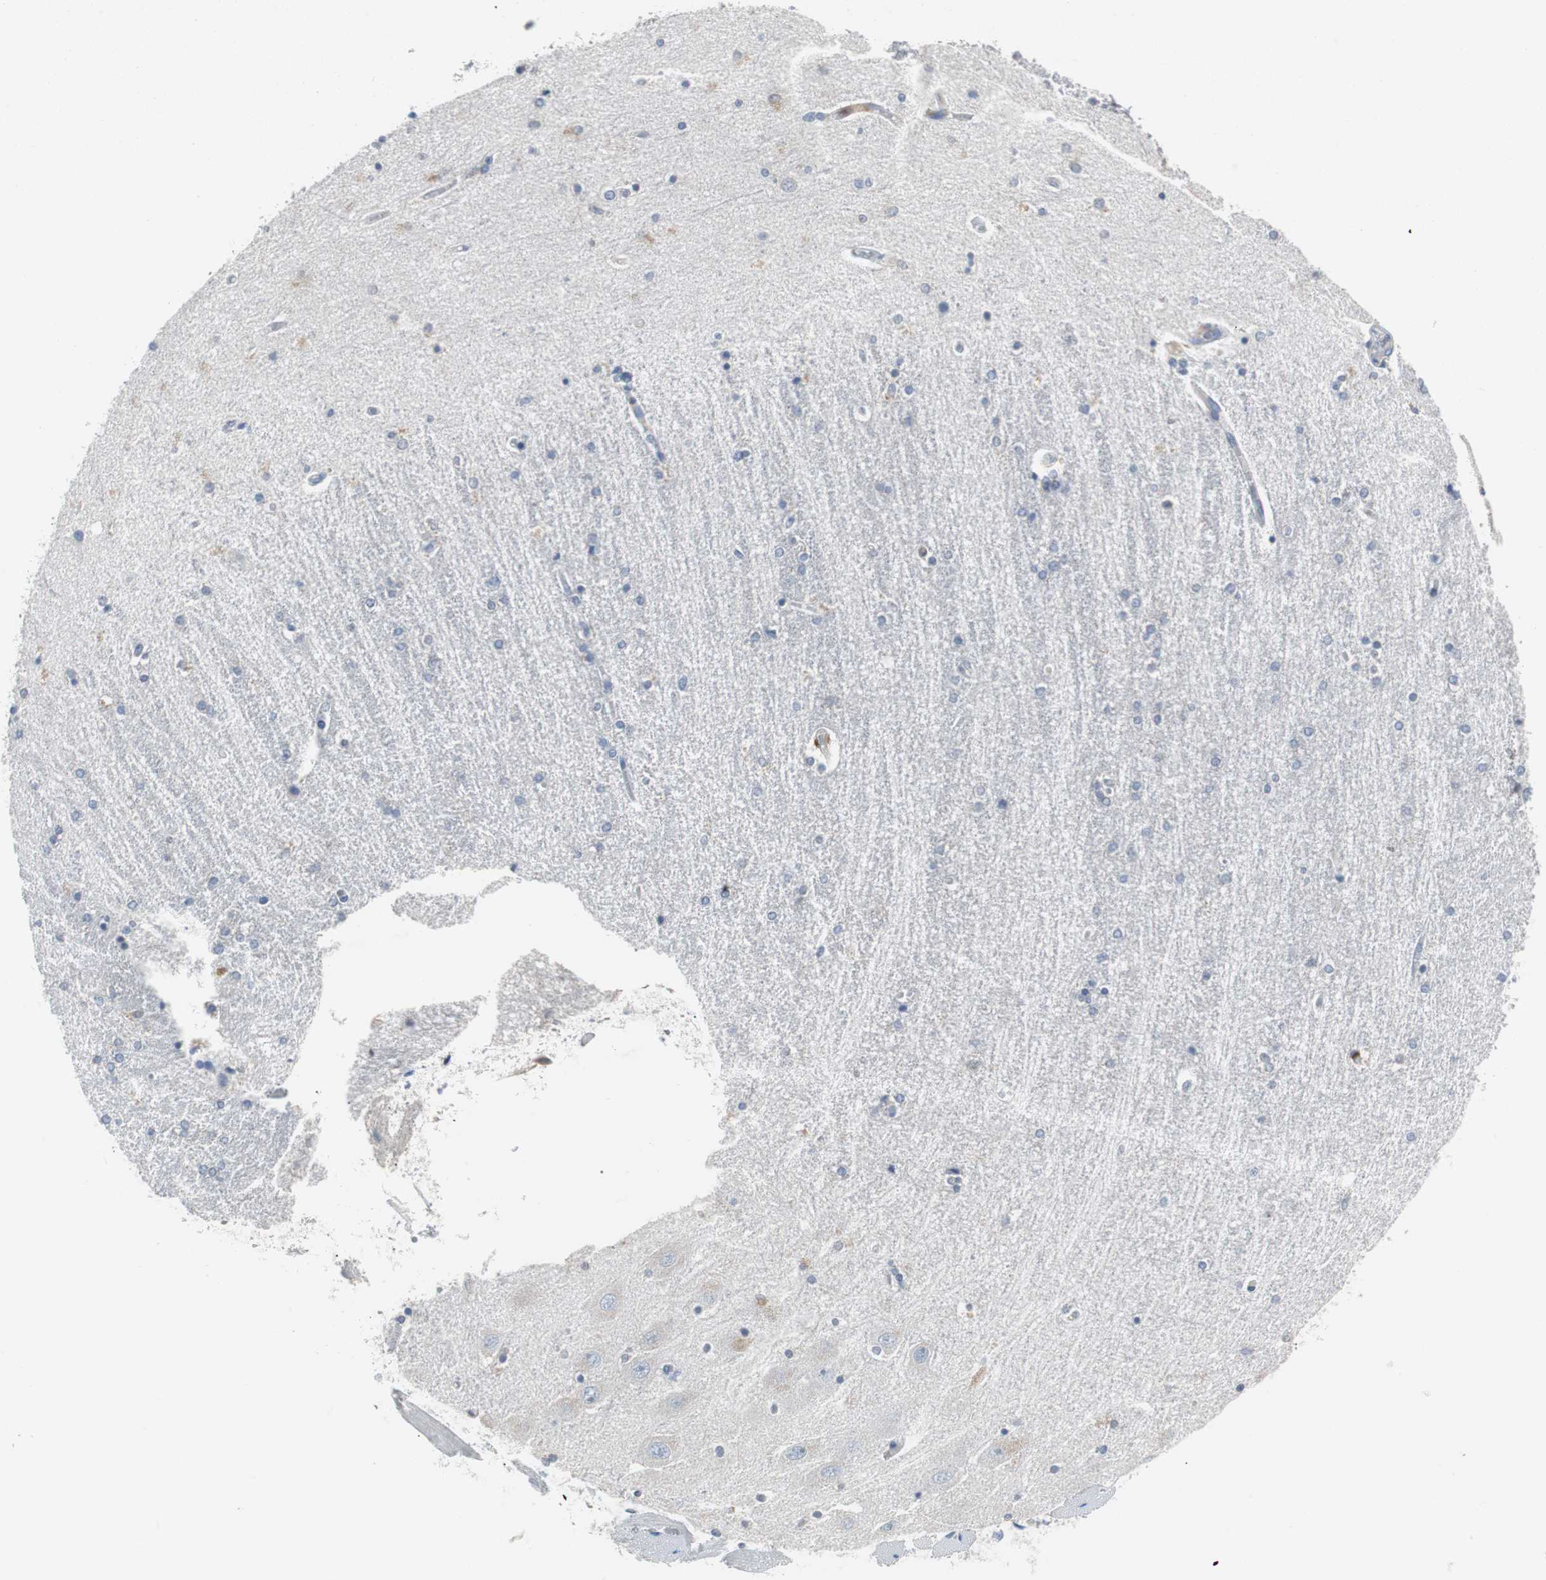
{"staining": {"intensity": "weak", "quantity": "<25%", "location": "cytoplasmic/membranous"}, "tissue": "hippocampus", "cell_type": "Glial cells", "image_type": "normal", "snomed": [{"axis": "morphology", "description": "Normal tissue, NOS"}, {"axis": "topography", "description": "Hippocampus"}], "caption": "A high-resolution image shows immunohistochemistry staining of benign hippocampus, which reveals no significant expression in glial cells.", "gene": "TSC22D4", "patient": {"sex": "female", "age": 54}}